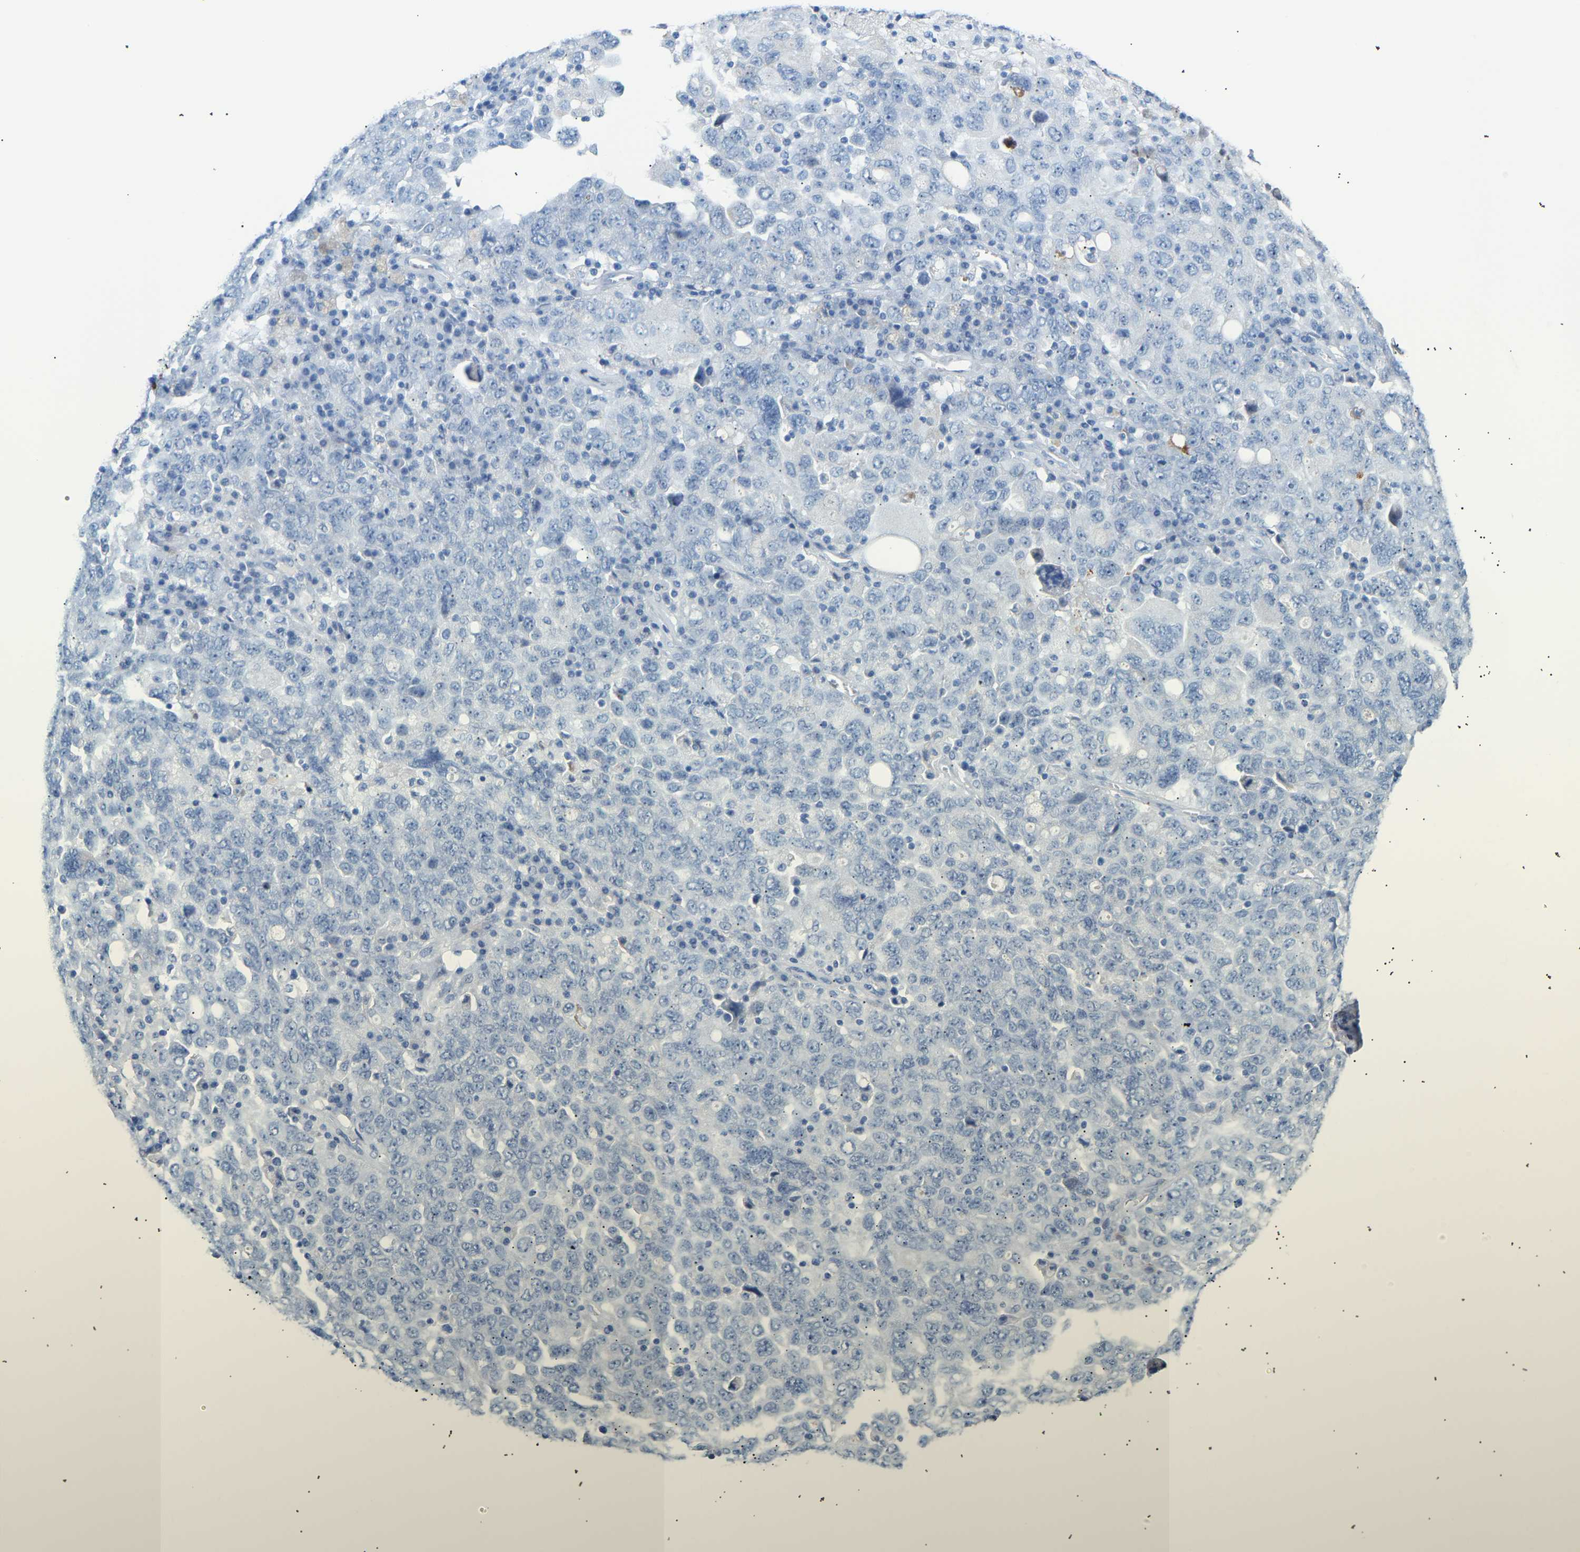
{"staining": {"intensity": "negative", "quantity": "none", "location": "none"}, "tissue": "ovarian cancer", "cell_type": "Tumor cells", "image_type": "cancer", "snomed": [{"axis": "morphology", "description": "Carcinoma, endometroid"}, {"axis": "topography", "description": "Ovary"}], "caption": "Tumor cells are negative for brown protein staining in endometroid carcinoma (ovarian).", "gene": "PEX1", "patient": {"sex": "female", "age": 62}}